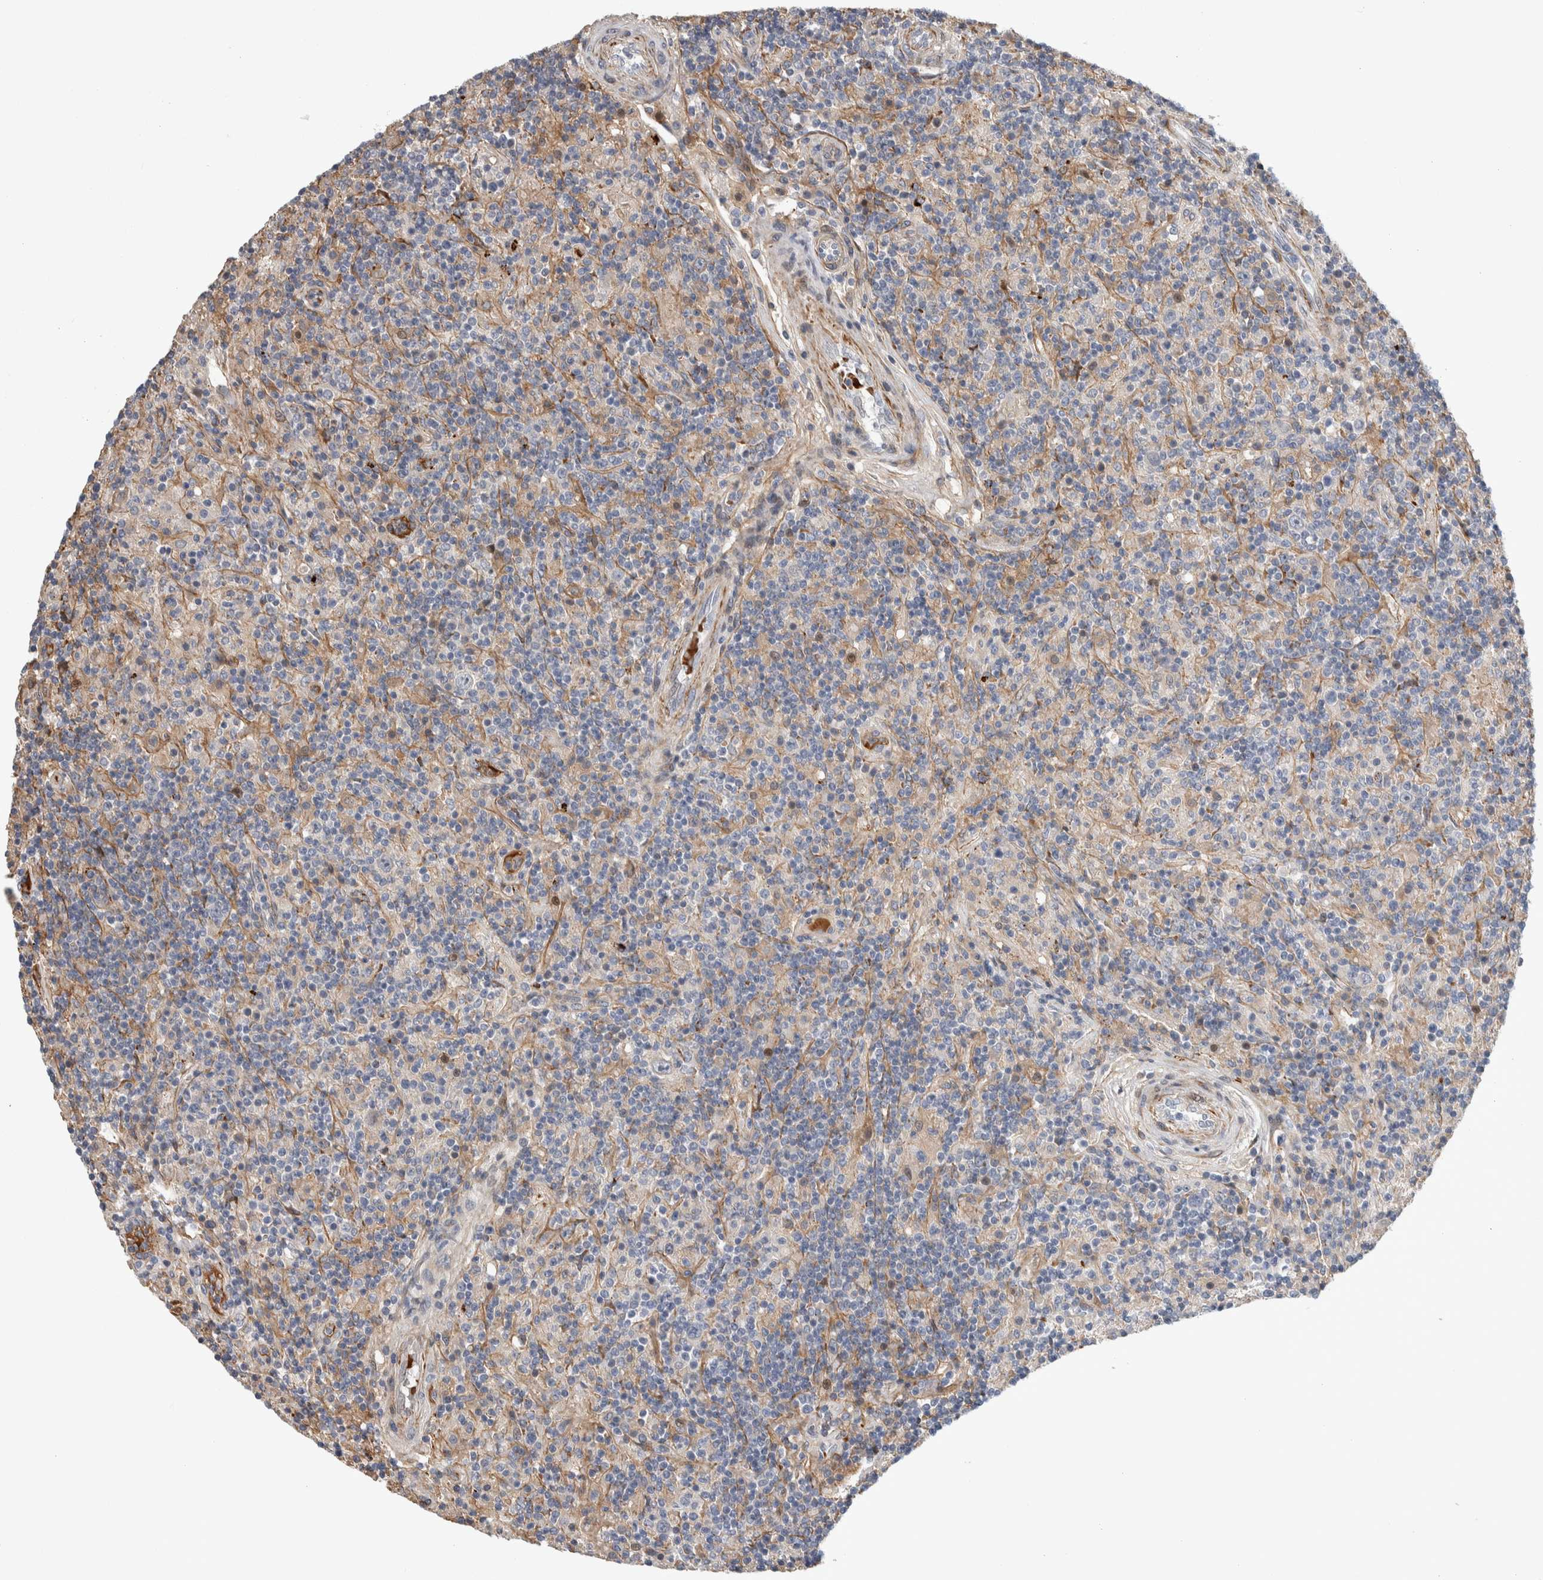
{"staining": {"intensity": "negative", "quantity": "none", "location": "none"}, "tissue": "lymphoma", "cell_type": "Tumor cells", "image_type": "cancer", "snomed": [{"axis": "morphology", "description": "Hodgkin's disease, NOS"}, {"axis": "topography", "description": "Lymph node"}], "caption": "There is no significant positivity in tumor cells of Hodgkin's disease. The staining is performed using DAB brown chromogen with nuclei counter-stained in using hematoxylin.", "gene": "PSMG3", "patient": {"sex": "male", "age": 70}}